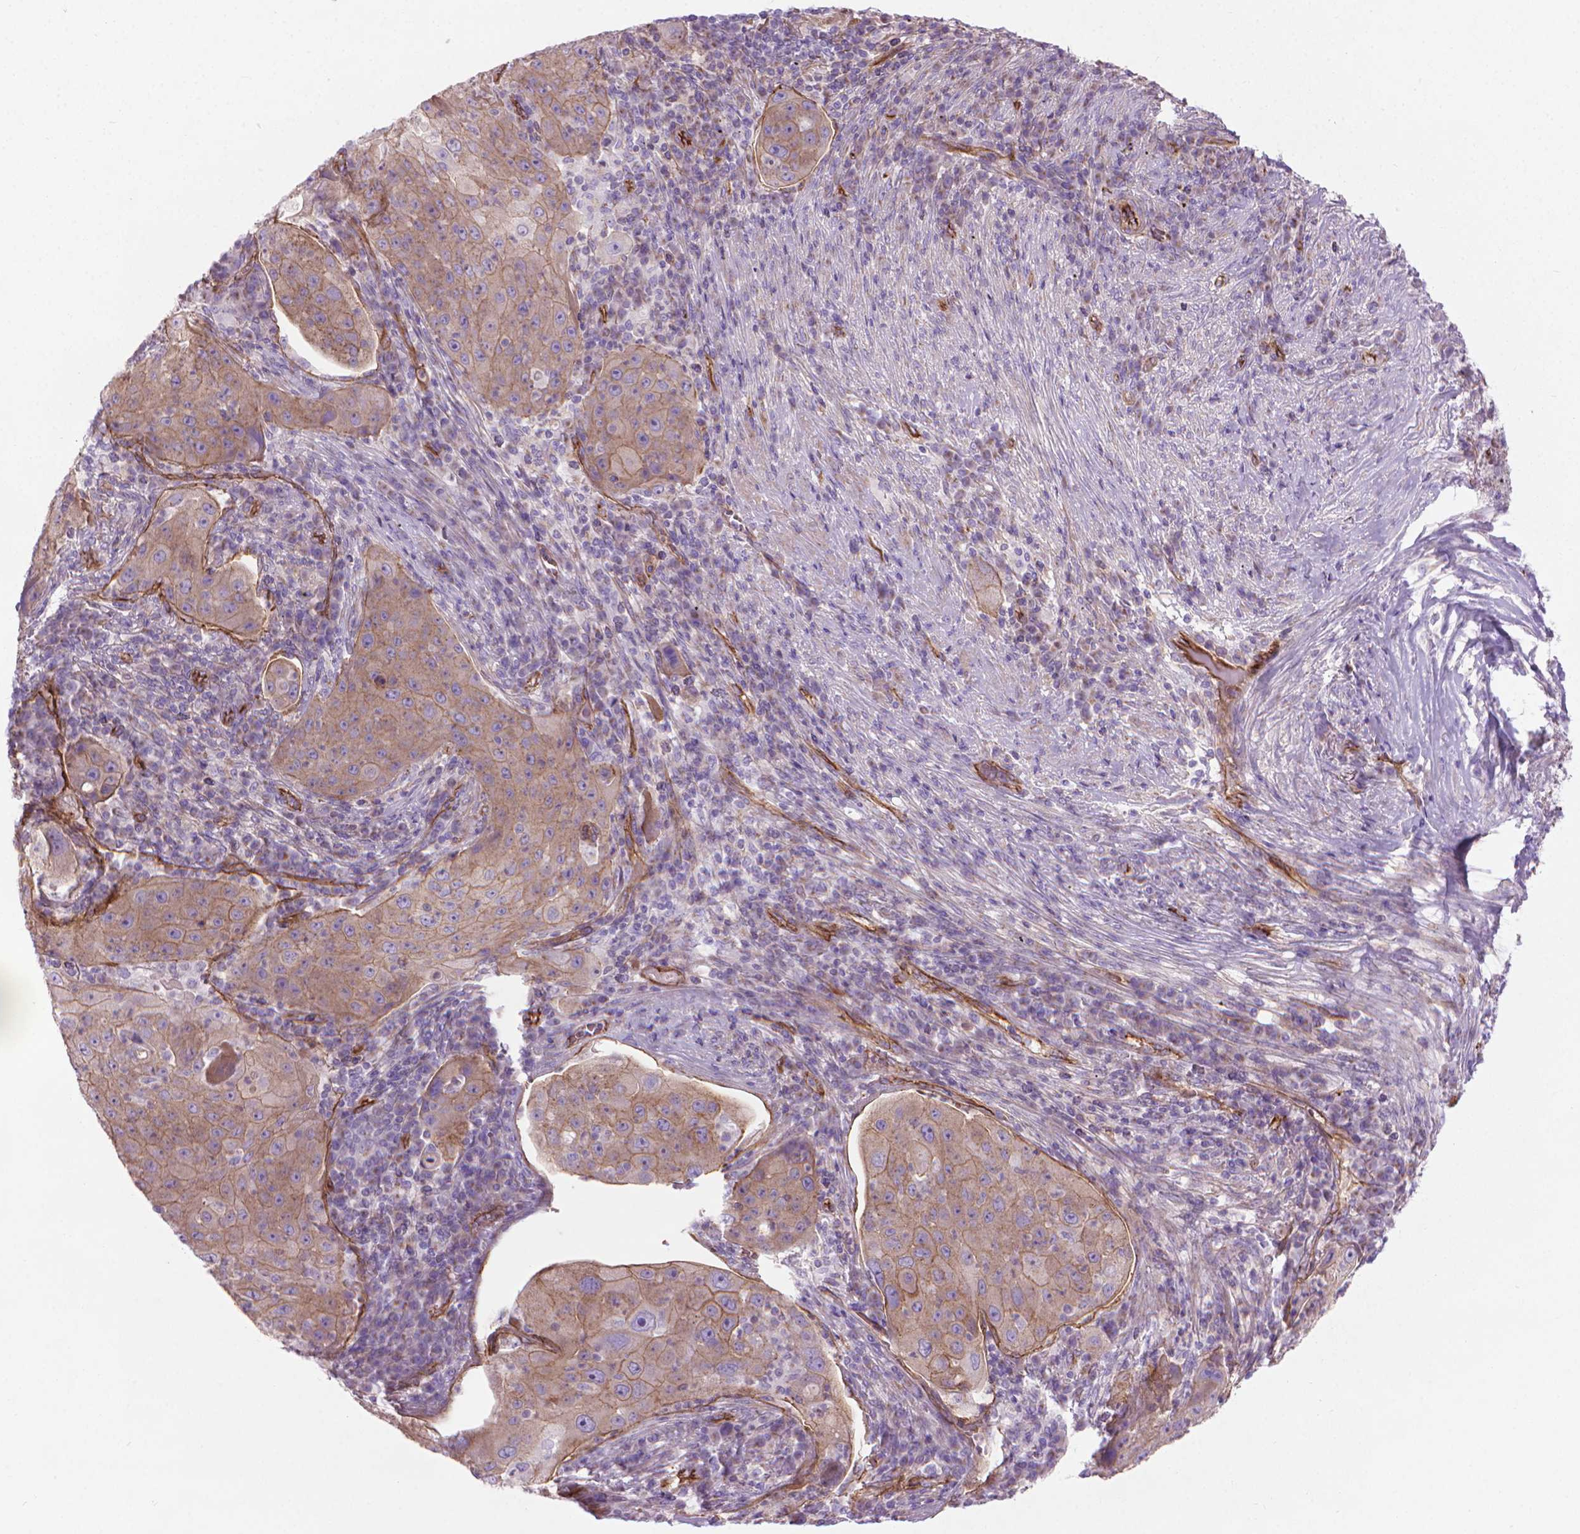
{"staining": {"intensity": "weak", "quantity": ">75%", "location": "cytoplasmic/membranous"}, "tissue": "lung cancer", "cell_type": "Tumor cells", "image_type": "cancer", "snomed": [{"axis": "morphology", "description": "Squamous cell carcinoma, NOS"}, {"axis": "topography", "description": "Lung"}], "caption": "A brown stain labels weak cytoplasmic/membranous expression of a protein in squamous cell carcinoma (lung) tumor cells.", "gene": "TENT5A", "patient": {"sex": "female", "age": 59}}